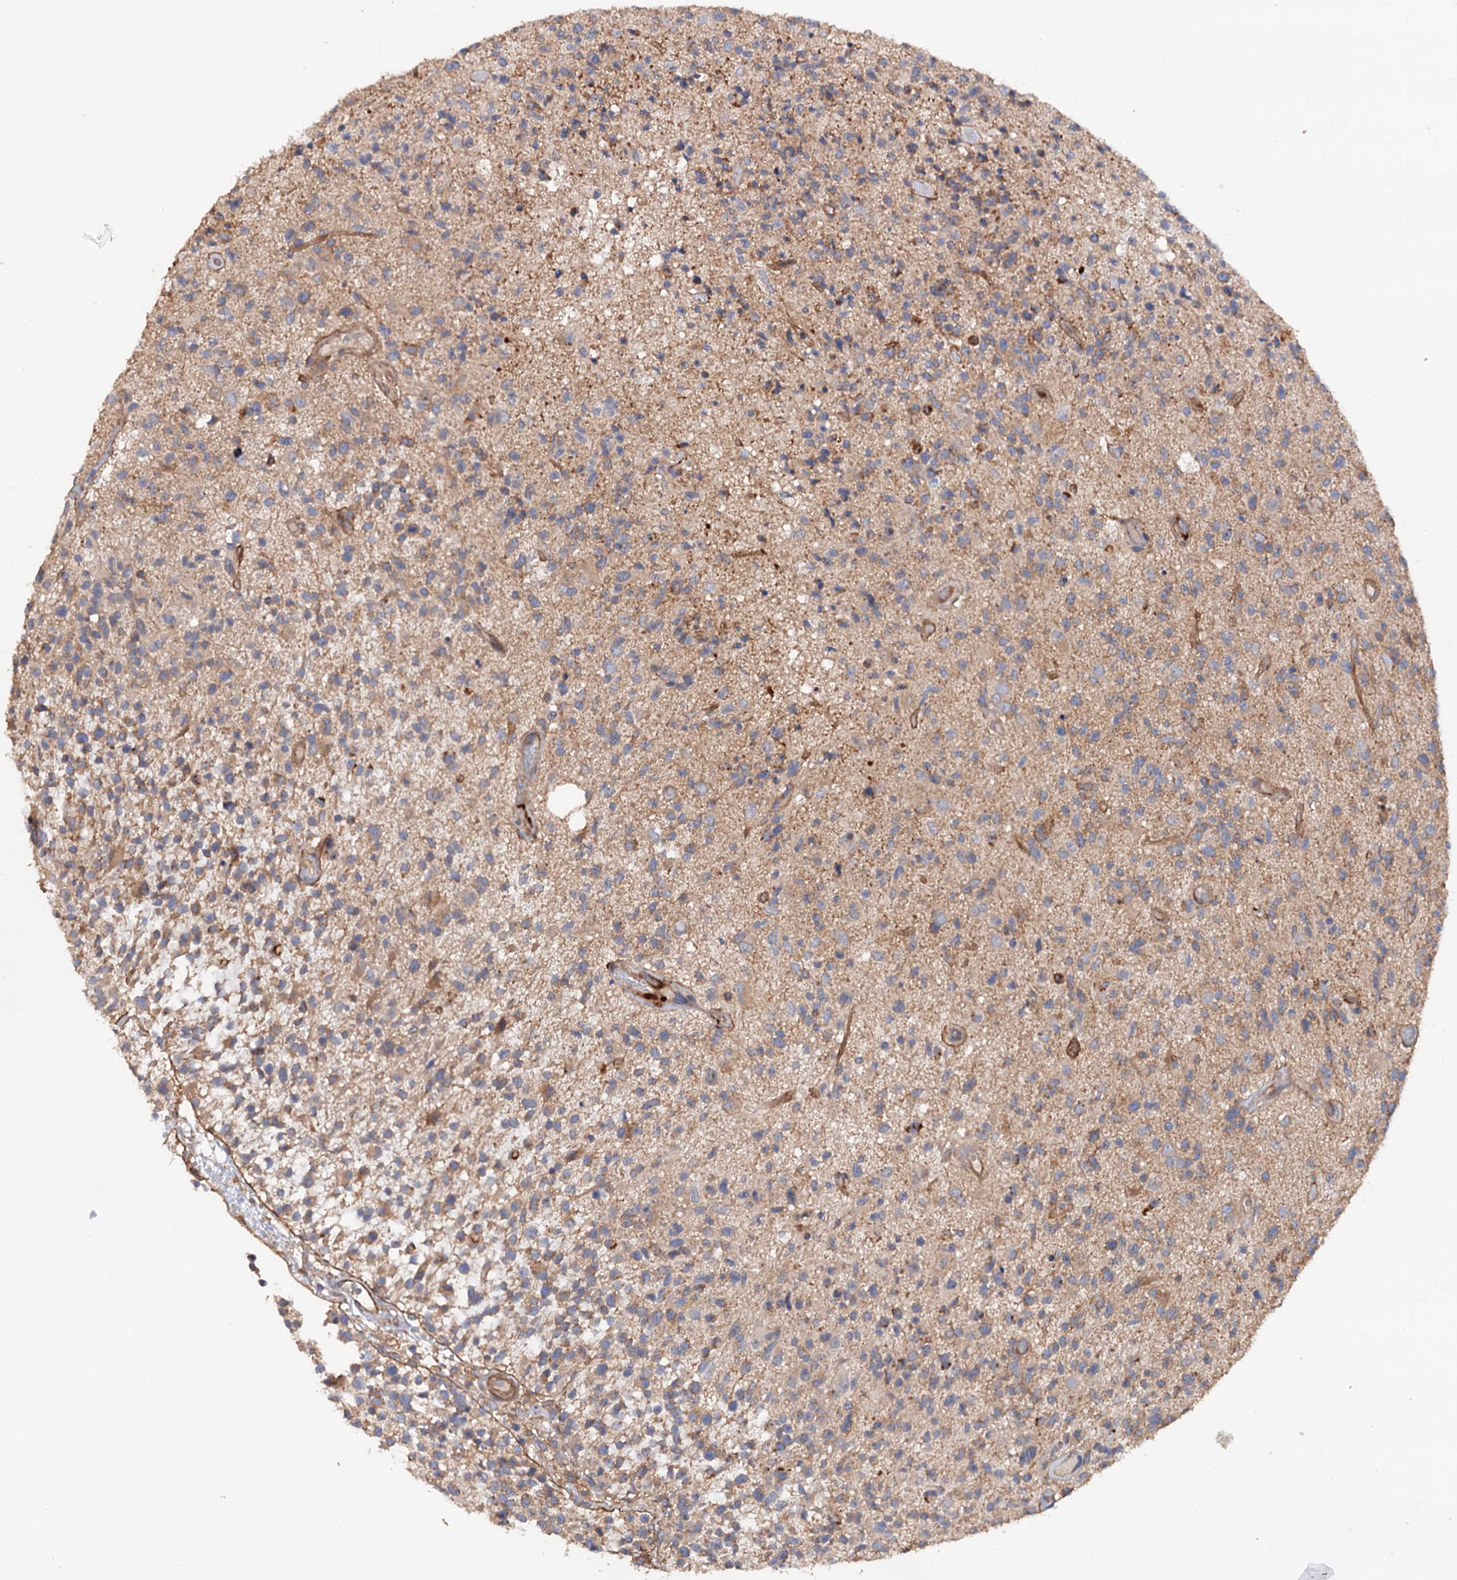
{"staining": {"intensity": "weak", "quantity": "25%-75%", "location": "cytoplasmic/membranous"}, "tissue": "glioma", "cell_type": "Tumor cells", "image_type": "cancer", "snomed": [{"axis": "morphology", "description": "Glioma, malignant, High grade"}, {"axis": "morphology", "description": "Glioblastoma, NOS"}, {"axis": "topography", "description": "Brain"}], "caption": "Immunohistochemical staining of human malignant glioma (high-grade) reveals weak cytoplasmic/membranous protein staining in about 25%-75% of tumor cells.", "gene": "CSAD", "patient": {"sex": "male", "age": 60}}